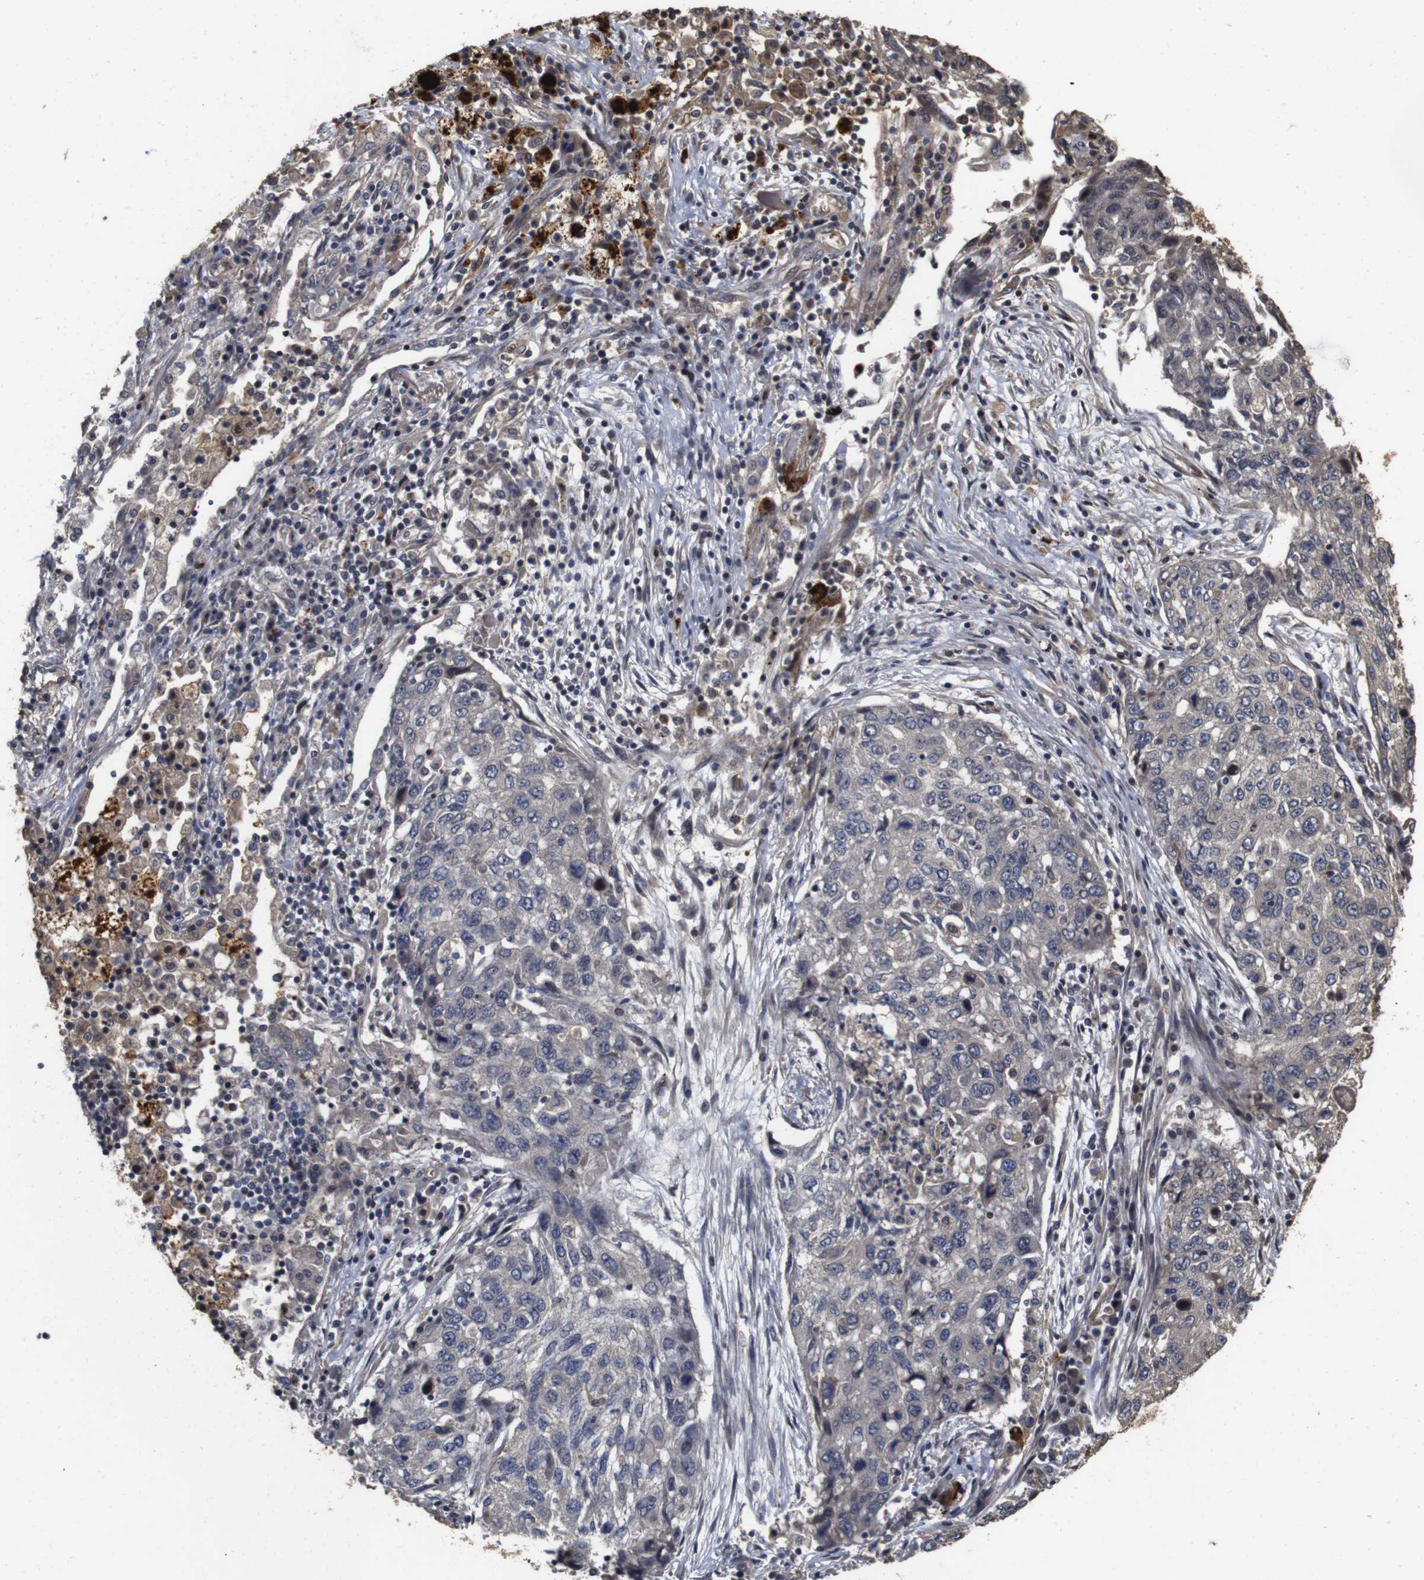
{"staining": {"intensity": "negative", "quantity": "none", "location": "none"}, "tissue": "lung cancer", "cell_type": "Tumor cells", "image_type": "cancer", "snomed": [{"axis": "morphology", "description": "Squamous cell carcinoma, NOS"}, {"axis": "topography", "description": "Lung"}], "caption": "This image is of squamous cell carcinoma (lung) stained with immunohistochemistry to label a protein in brown with the nuclei are counter-stained blue. There is no positivity in tumor cells.", "gene": "PTPN14", "patient": {"sex": "female", "age": 63}}